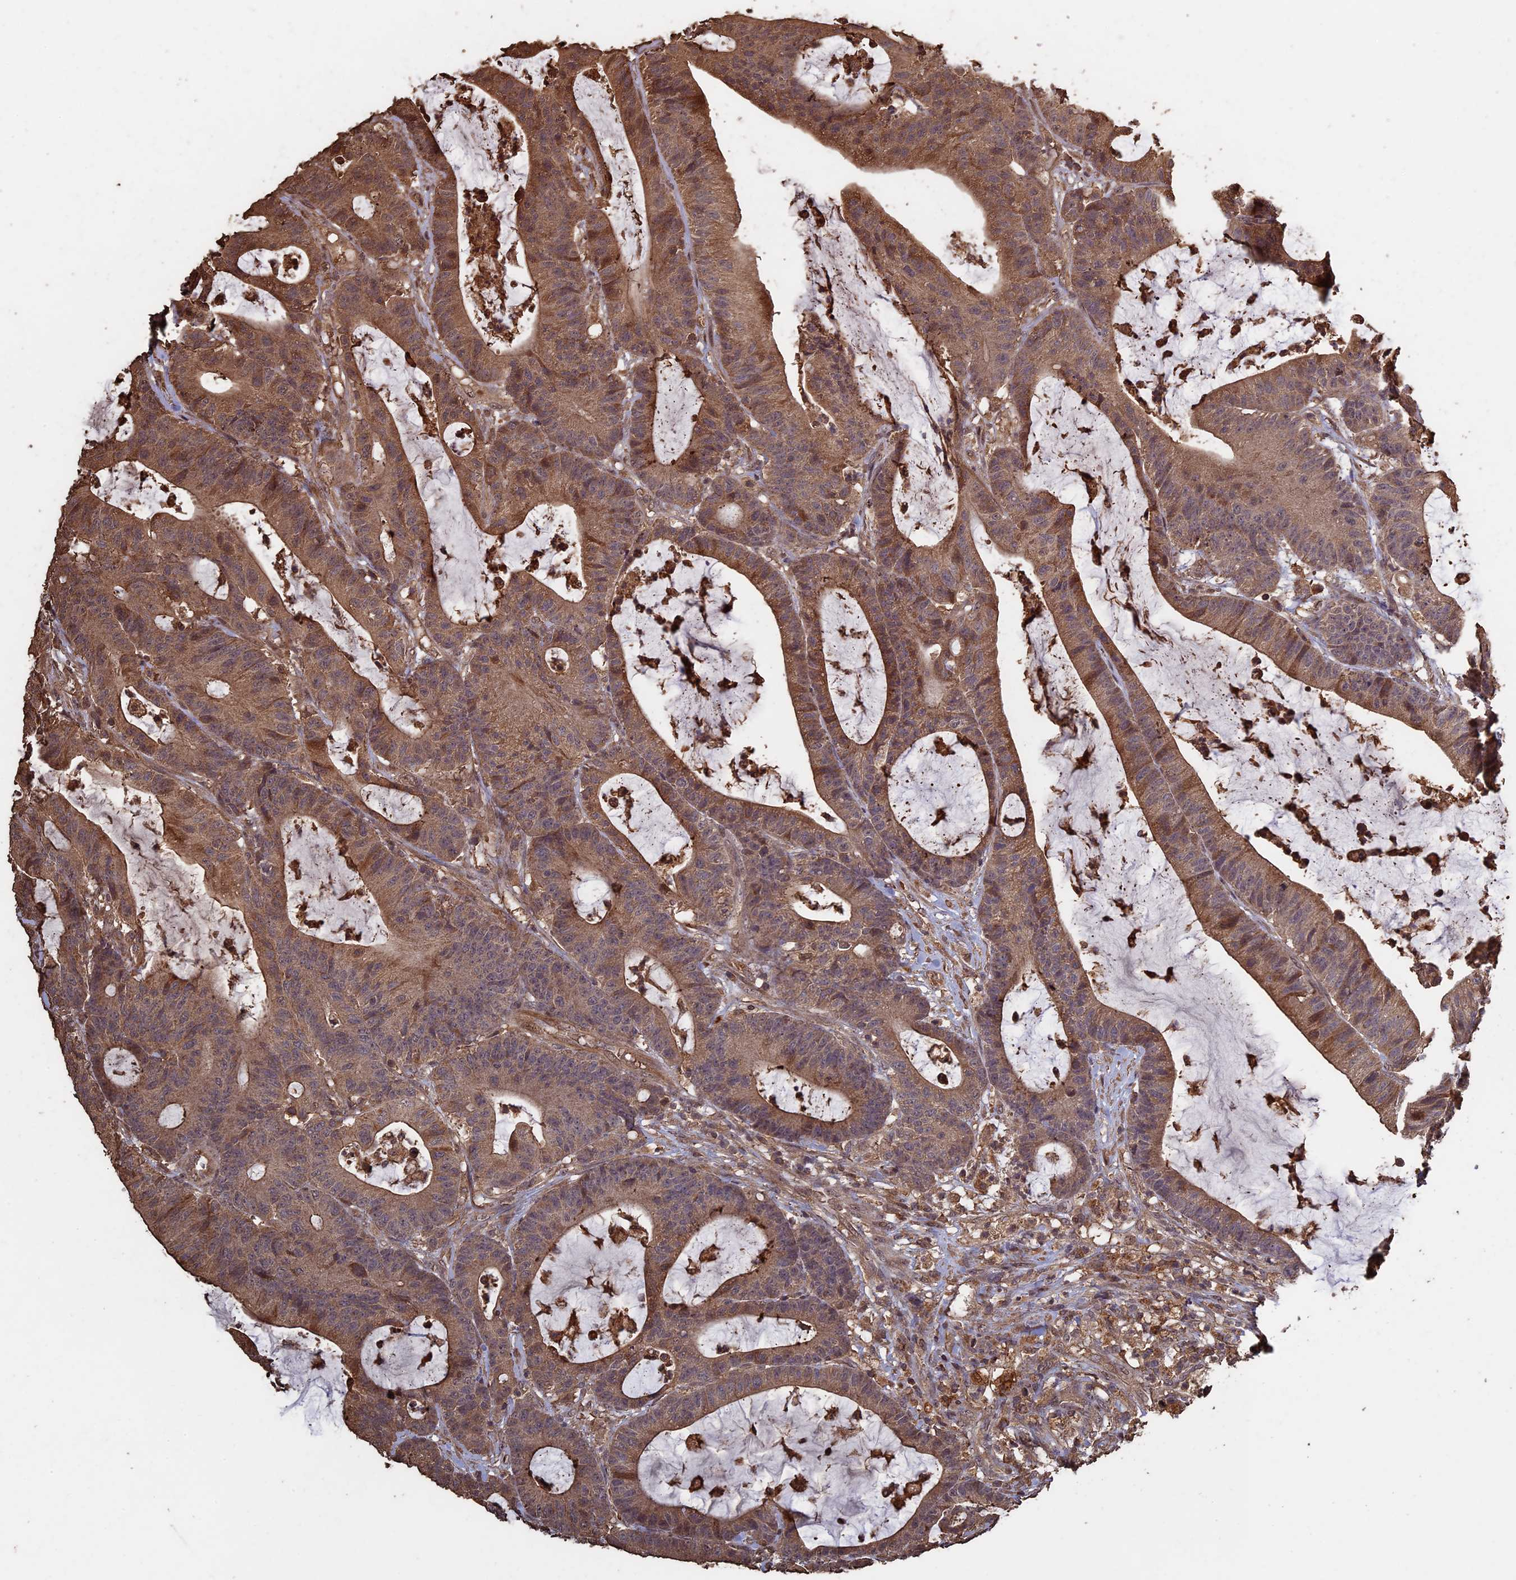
{"staining": {"intensity": "moderate", "quantity": ">75%", "location": "cytoplasmic/membranous"}, "tissue": "colorectal cancer", "cell_type": "Tumor cells", "image_type": "cancer", "snomed": [{"axis": "morphology", "description": "Adenocarcinoma, NOS"}, {"axis": "topography", "description": "Colon"}], "caption": "Immunohistochemical staining of colorectal cancer (adenocarcinoma) shows medium levels of moderate cytoplasmic/membranous protein positivity in about >75% of tumor cells.", "gene": "HUNK", "patient": {"sex": "female", "age": 84}}